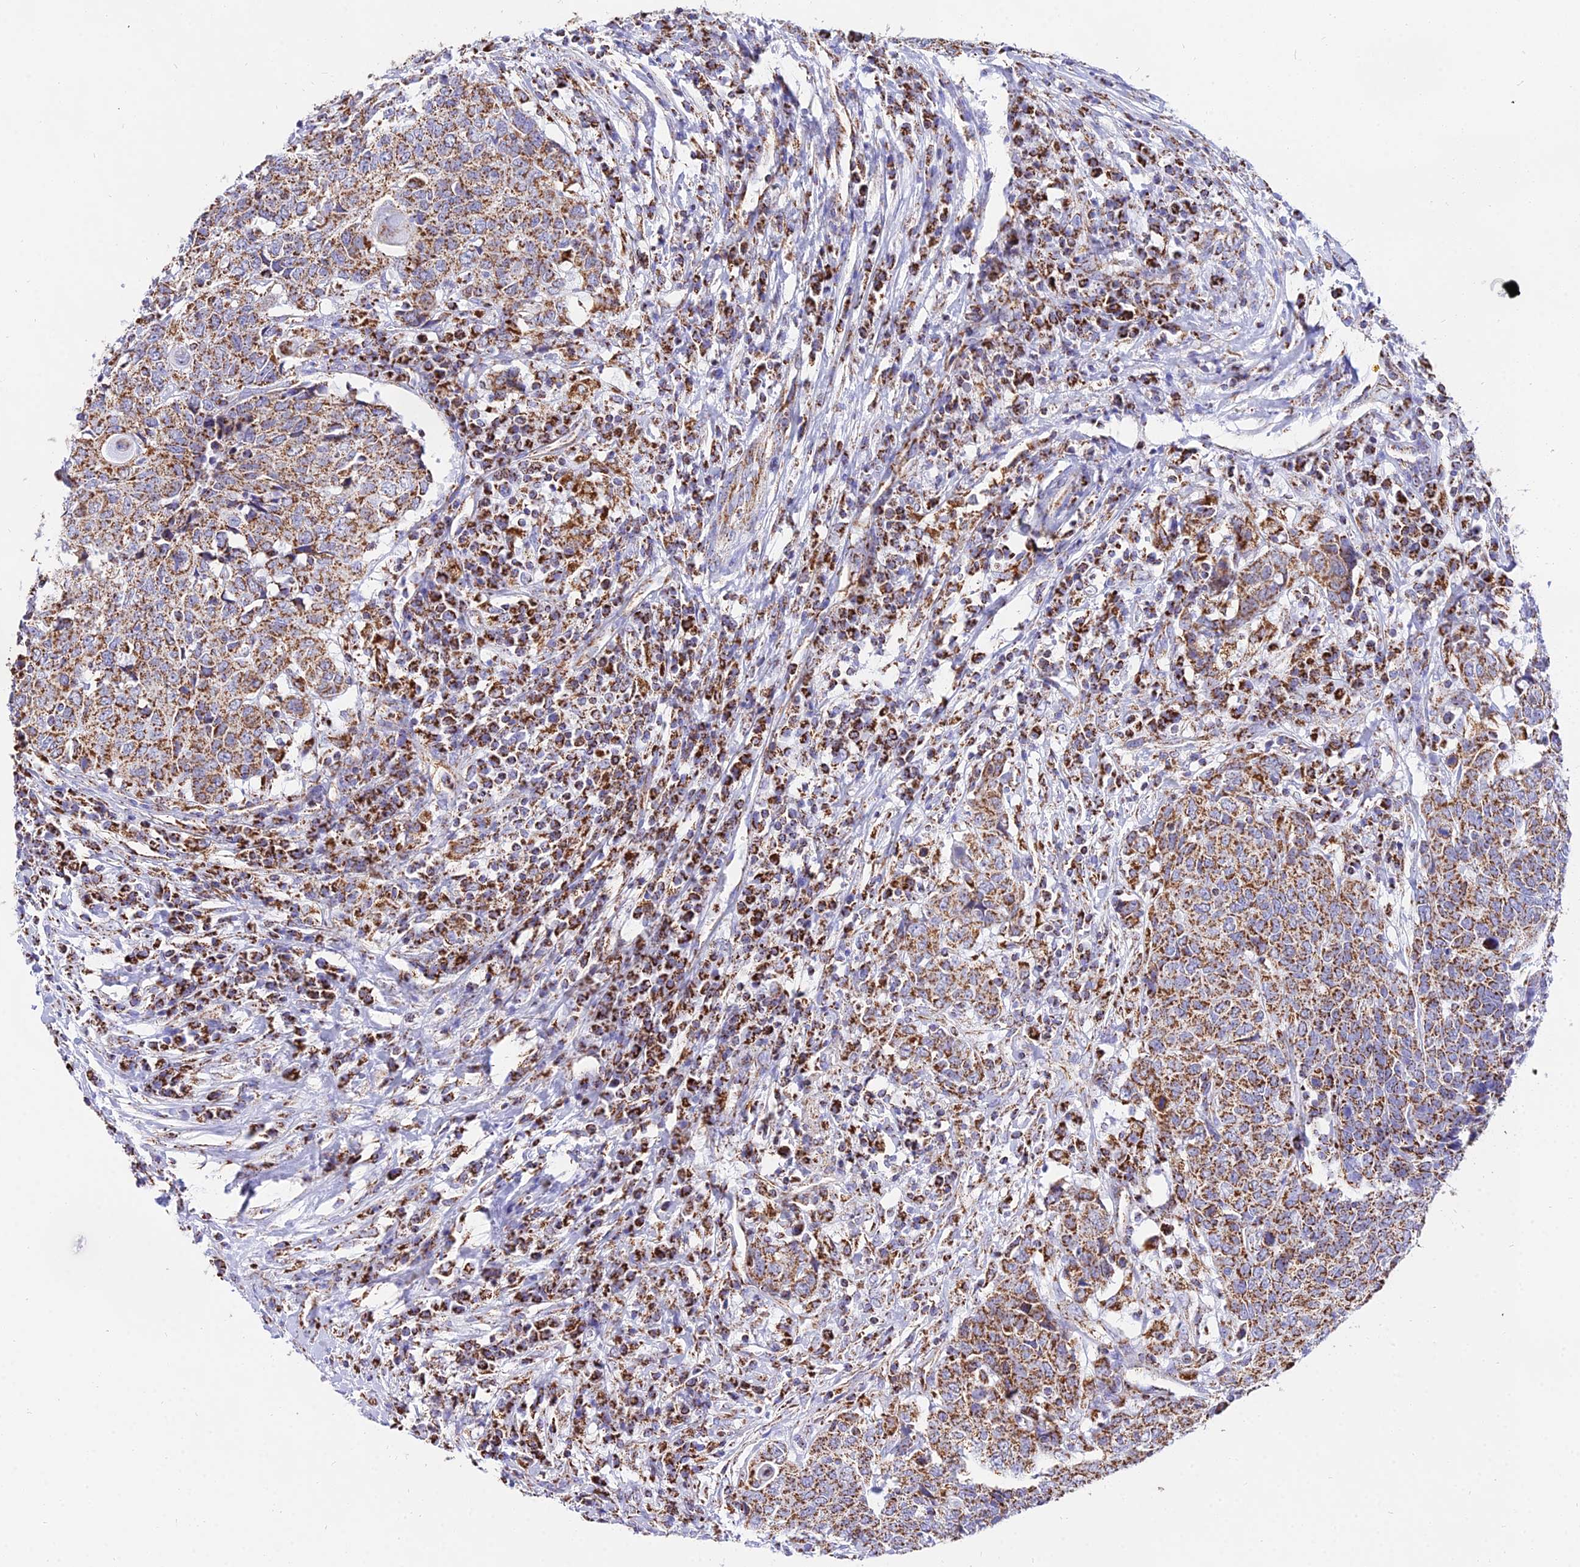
{"staining": {"intensity": "moderate", "quantity": ">75%", "location": "cytoplasmic/membranous"}, "tissue": "head and neck cancer", "cell_type": "Tumor cells", "image_type": "cancer", "snomed": [{"axis": "morphology", "description": "Squamous cell carcinoma, NOS"}, {"axis": "topography", "description": "Head-Neck"}], "caption": "Immunohistochemistry (IHC) image of neoplastic tissue: human squamous cell carcinoma (head and neck) stained using immunohistochemistry exhibits medium levels of moderate protein expression localized specifically in the cytoplasmic/membranous of tumor cells, appearing as a cytoplasmic/membranous brown color.", "gene": "ATP5PD", "patient": {"sex": "male", "age": 66}}